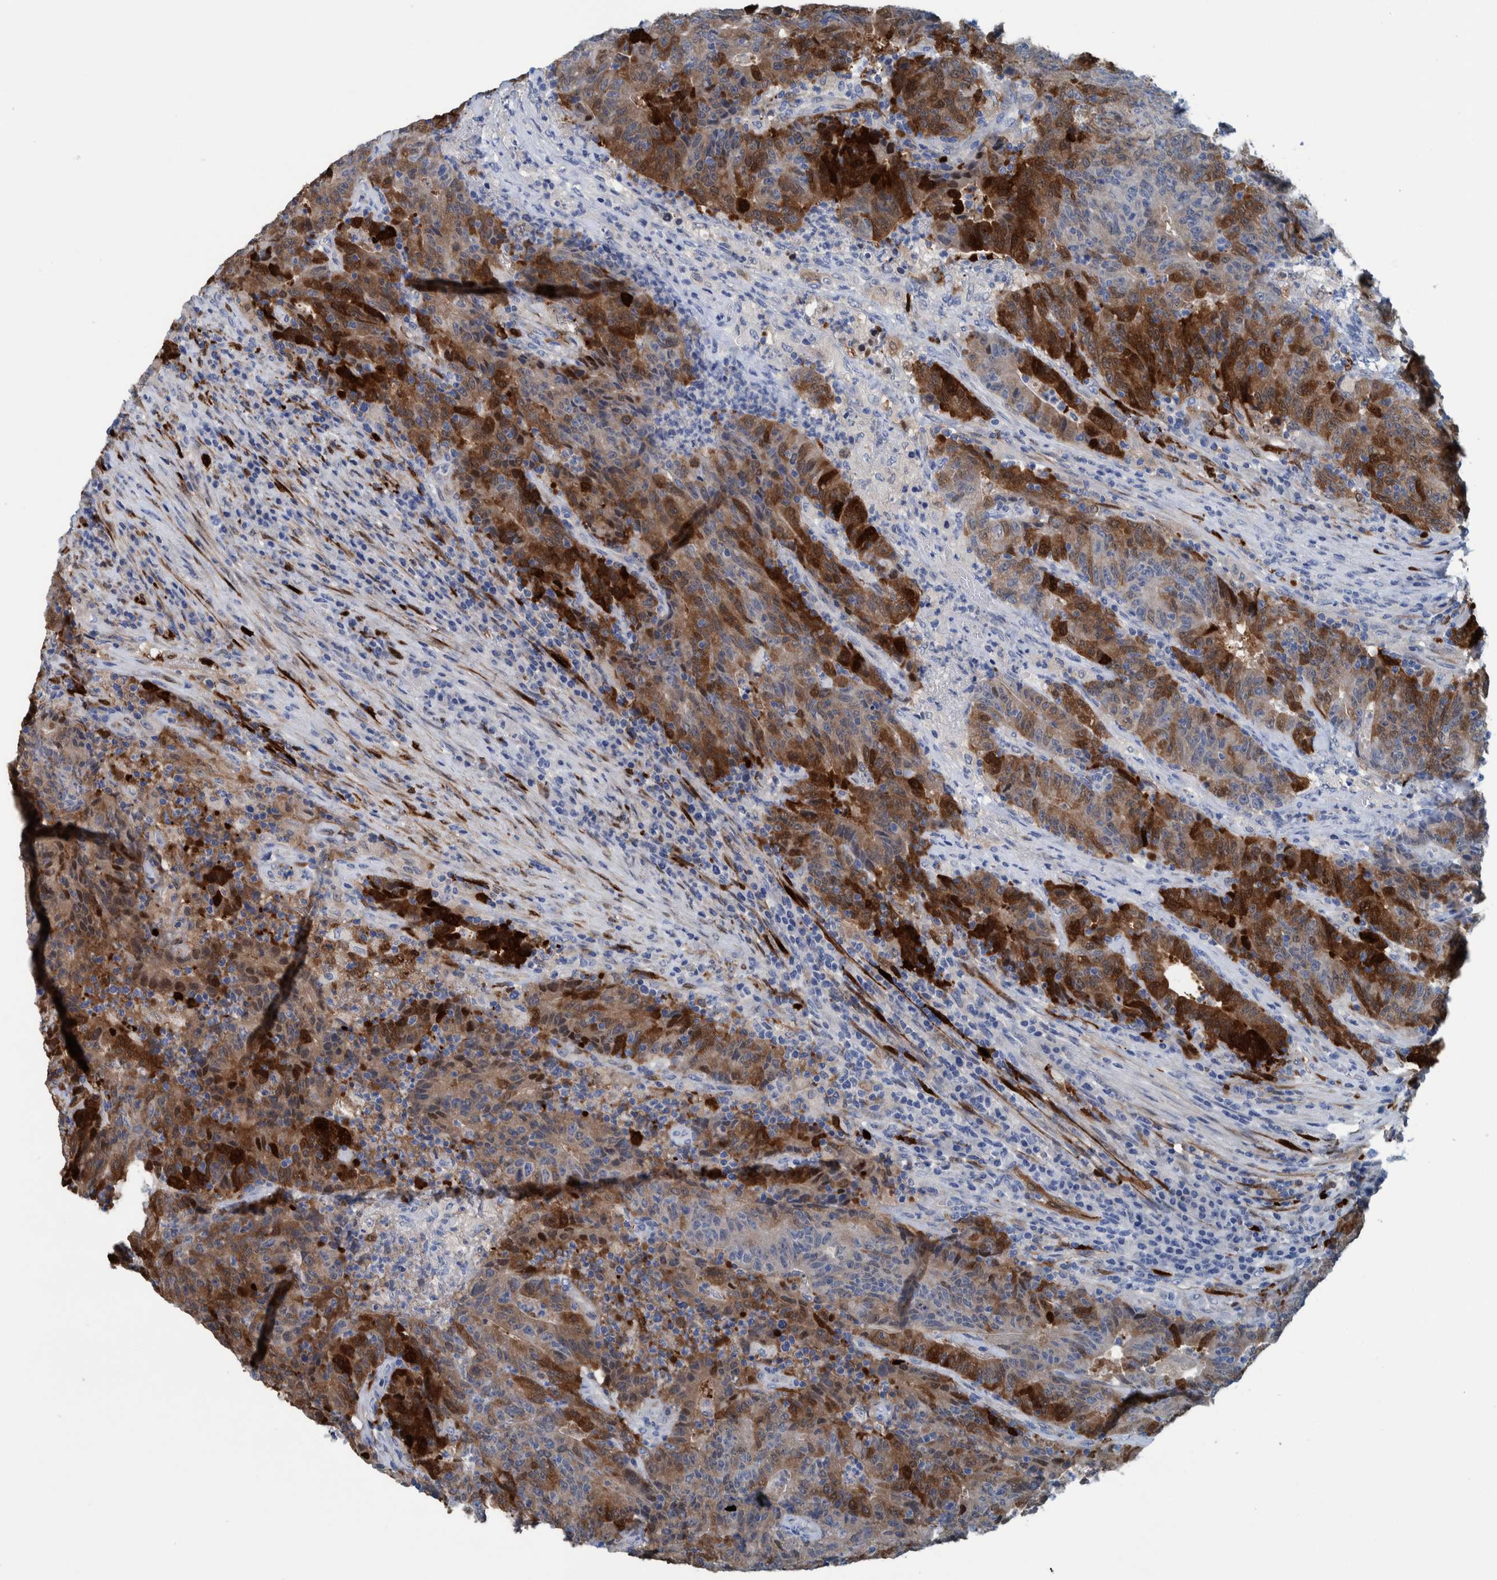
{"staining": {"intensity": "strong", "quantity": "25%-75%", "location": "cytoplasmic/membranous"}, "tissue": "colorectal cancer", "cell_type": "Tumor cells", "image_type": "cancer", "snomed": [{"axis": "morphology", "description": "Normal tissue, NOS"}, {"axis": "morphology", "description": "Adenocarcinoma, NOS"}, {"axis": "topography", "description": "Colon"}], "caption": "Human adenocarcinoma (colorectal) stained with a protein marker displays strong staining in tumor cells.", "gene": "IDO1", "patient": {"sex": "female", "age": 75}}